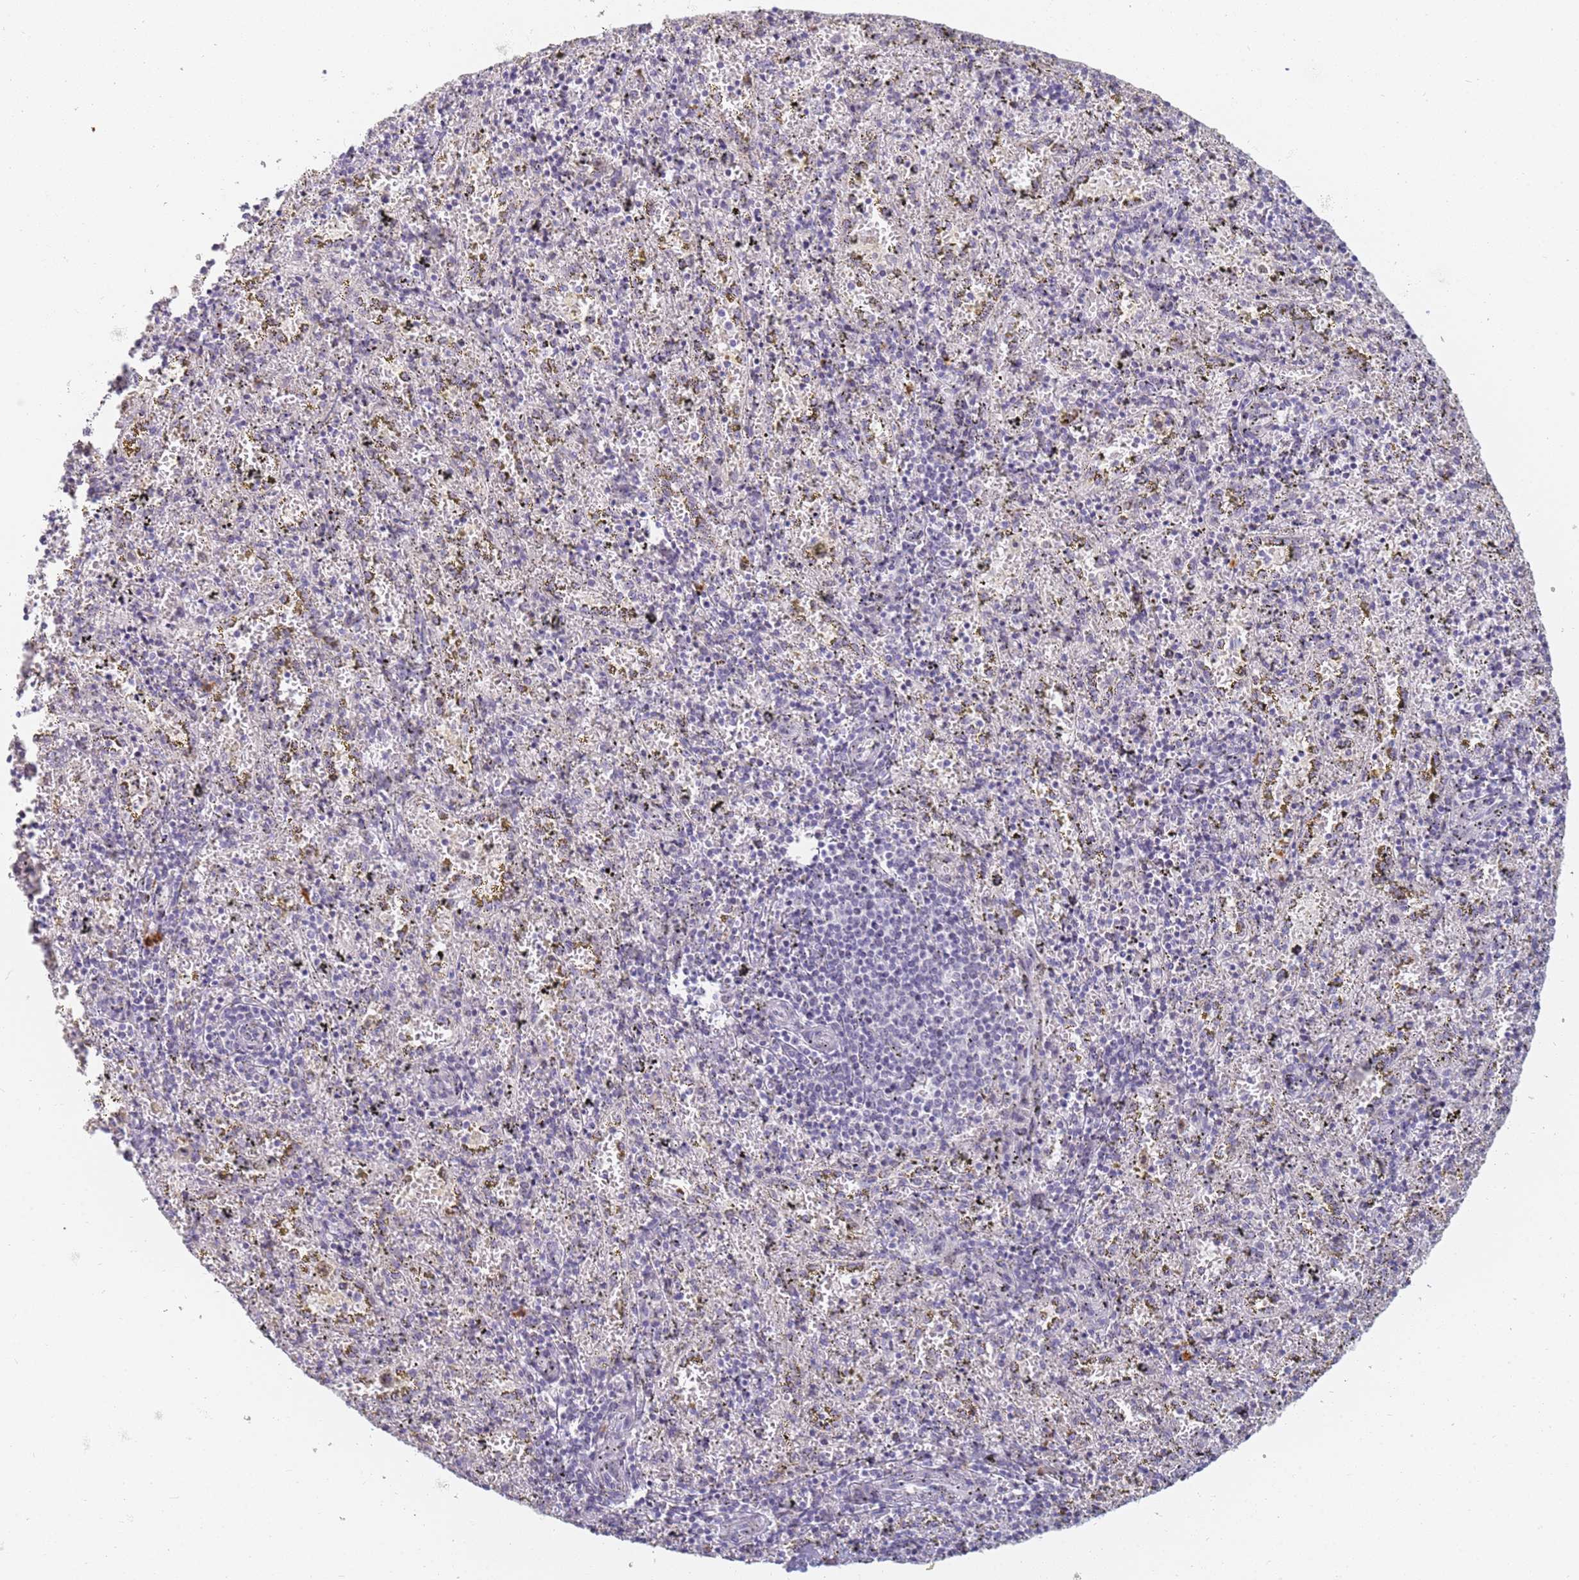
{"staining": {"intensity": "negative", "quantity": "none", "location": "none"}, "tissue": "spleen", "cell_type": "Cells in red pulp", "image_type": "normal", "snomed": [{"axis": "morphology", "description": "Normal tissue, NOS"}, {"axis": "topography", "description": "Spleen"}], "caption": "Protein analysis of normal spleen shows no significant expression in cells in red pulp. (Stains: DAB (3,3'-diaminobenzidine) immunohistochemistry with hematoxylin counter stain, Microscopy: brightfield microscopy at high magnification).", "gene": "SLC38A9", "patient": {"sex": "male", "age": 11}}